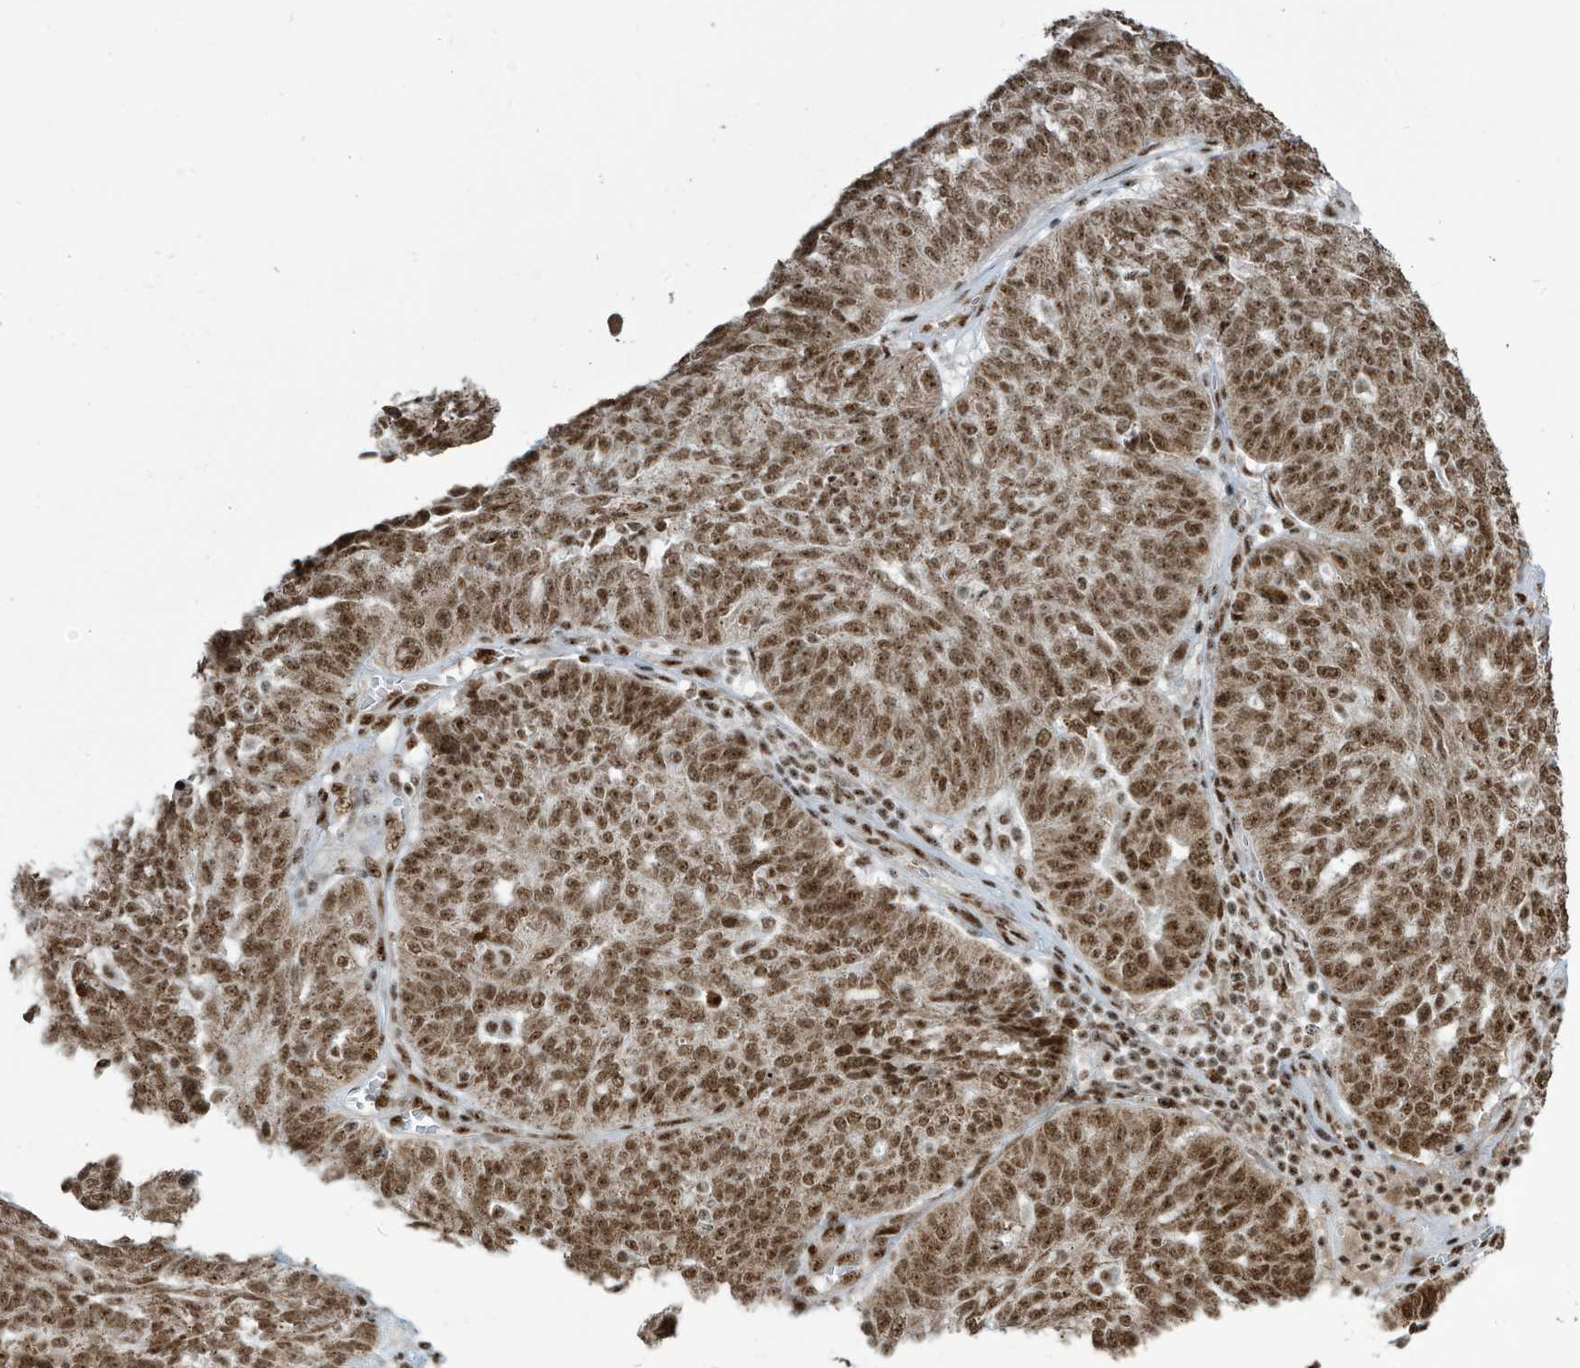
{"staining": {"intensity": "moderate", "quantity": ">75%", "location": "nuclear"}, "tissue": "ovarian cancer", "cell_type": "Tumor cells", "image_type": "cancer", "snomed": [{"axis": "morphology", "description": "Cystadenocarcinoma, serous, NOS"}, {"axis": "topography", "description": "Ovary"}], "caption": "Protein staining displays moderate nuclear staining in about >75% of tumor cells in ovarian cancer.", "gene": "LBH", "patient": {"sex": "female", "age": 59}}